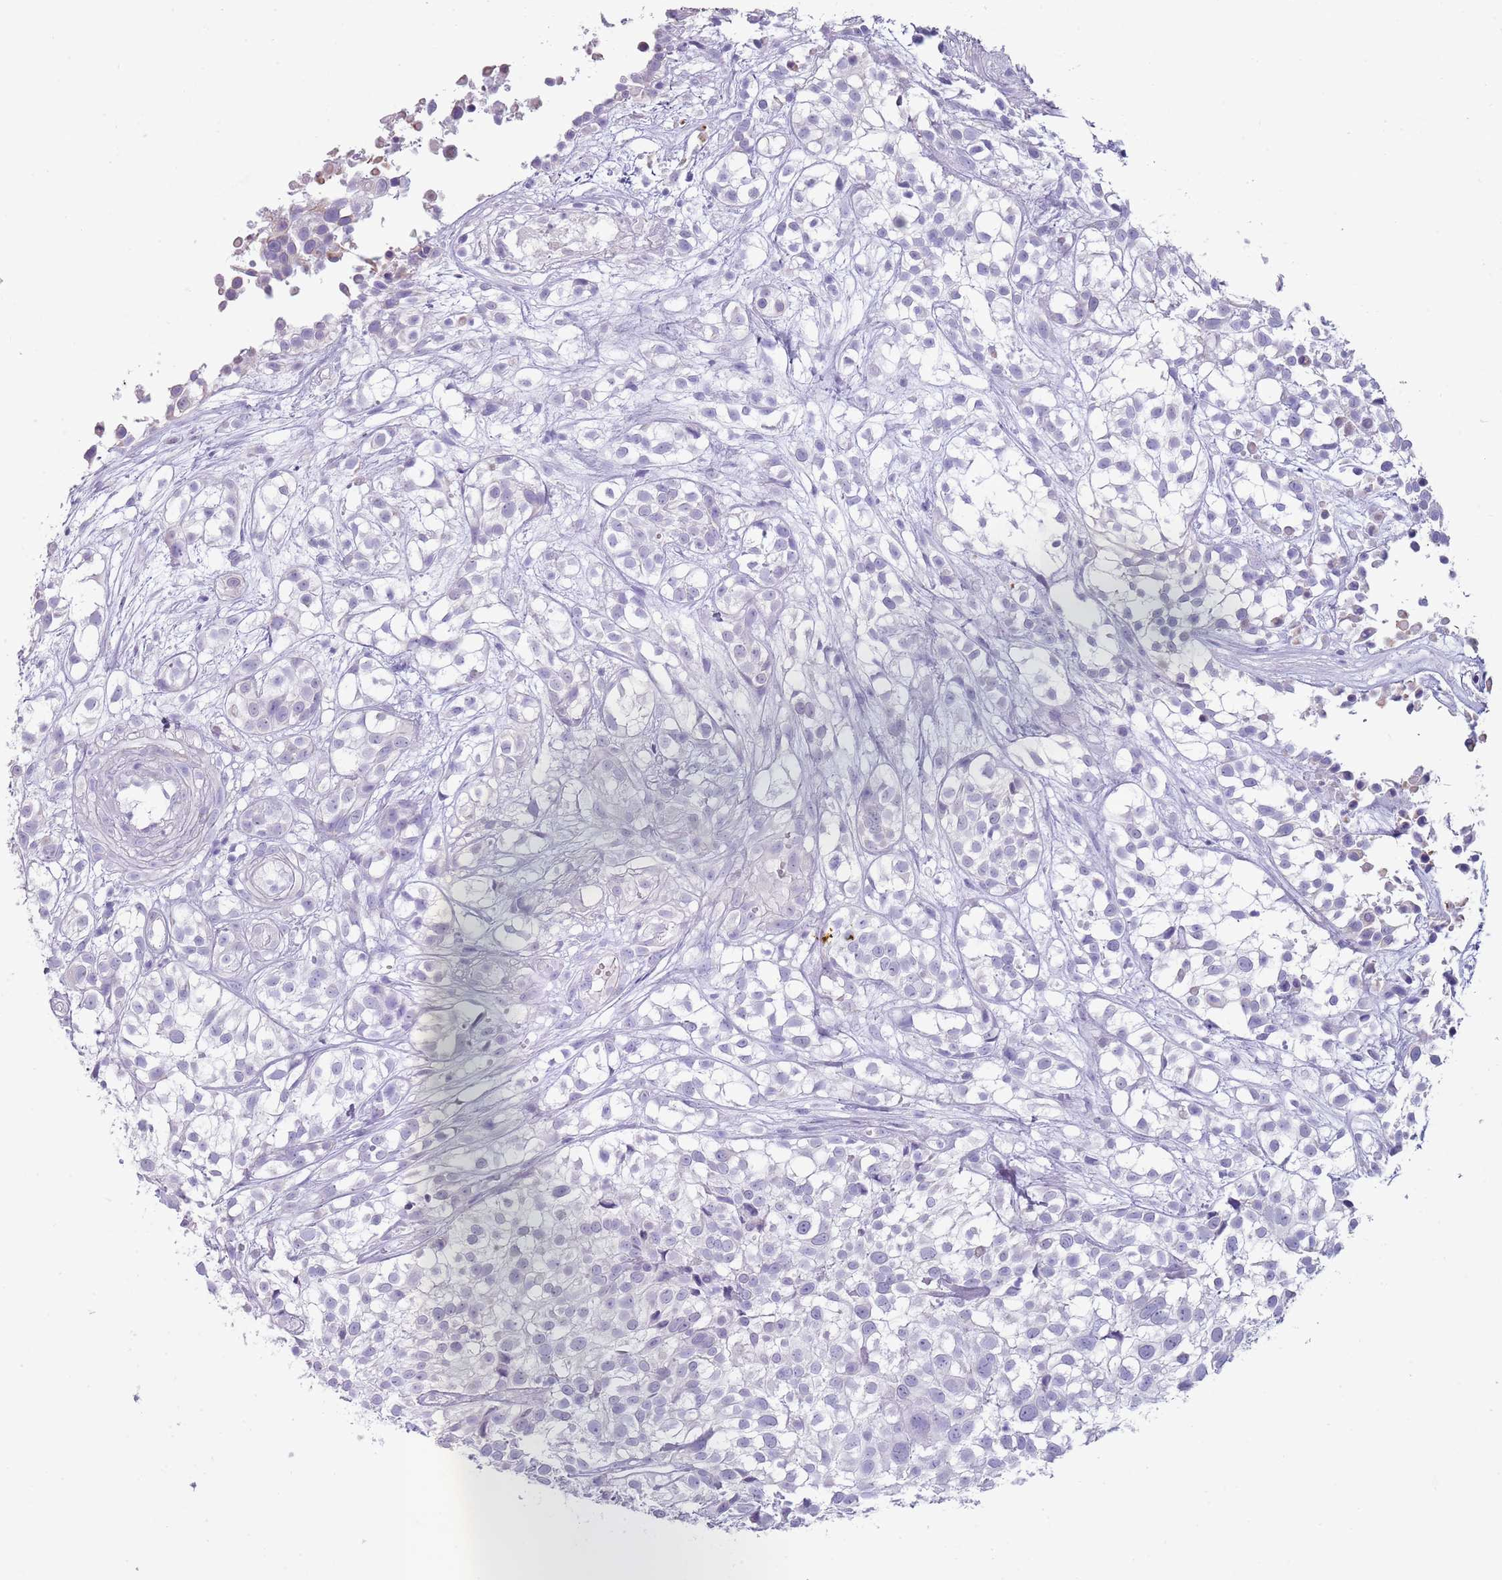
{"staining": {"intensity": "negative", "quantity": "none", "location": "none"}, "tissue": "urothelial cancer", "cell_type": "Tumor cells", "image_type": "cancer", "snomed": [{"axis": "morphology", "description": "Urothelial carcinoma, High grade"}, {"axis": "topography", "description": "Urinary bladder"}], "caption": "DAB immunohistochemical staining of urothelial carcinoma (high-grade) exhibits no significant expression in tumor cells.", "gene": "NBPF20", "patient": {"sex": "male", "age": 56}}